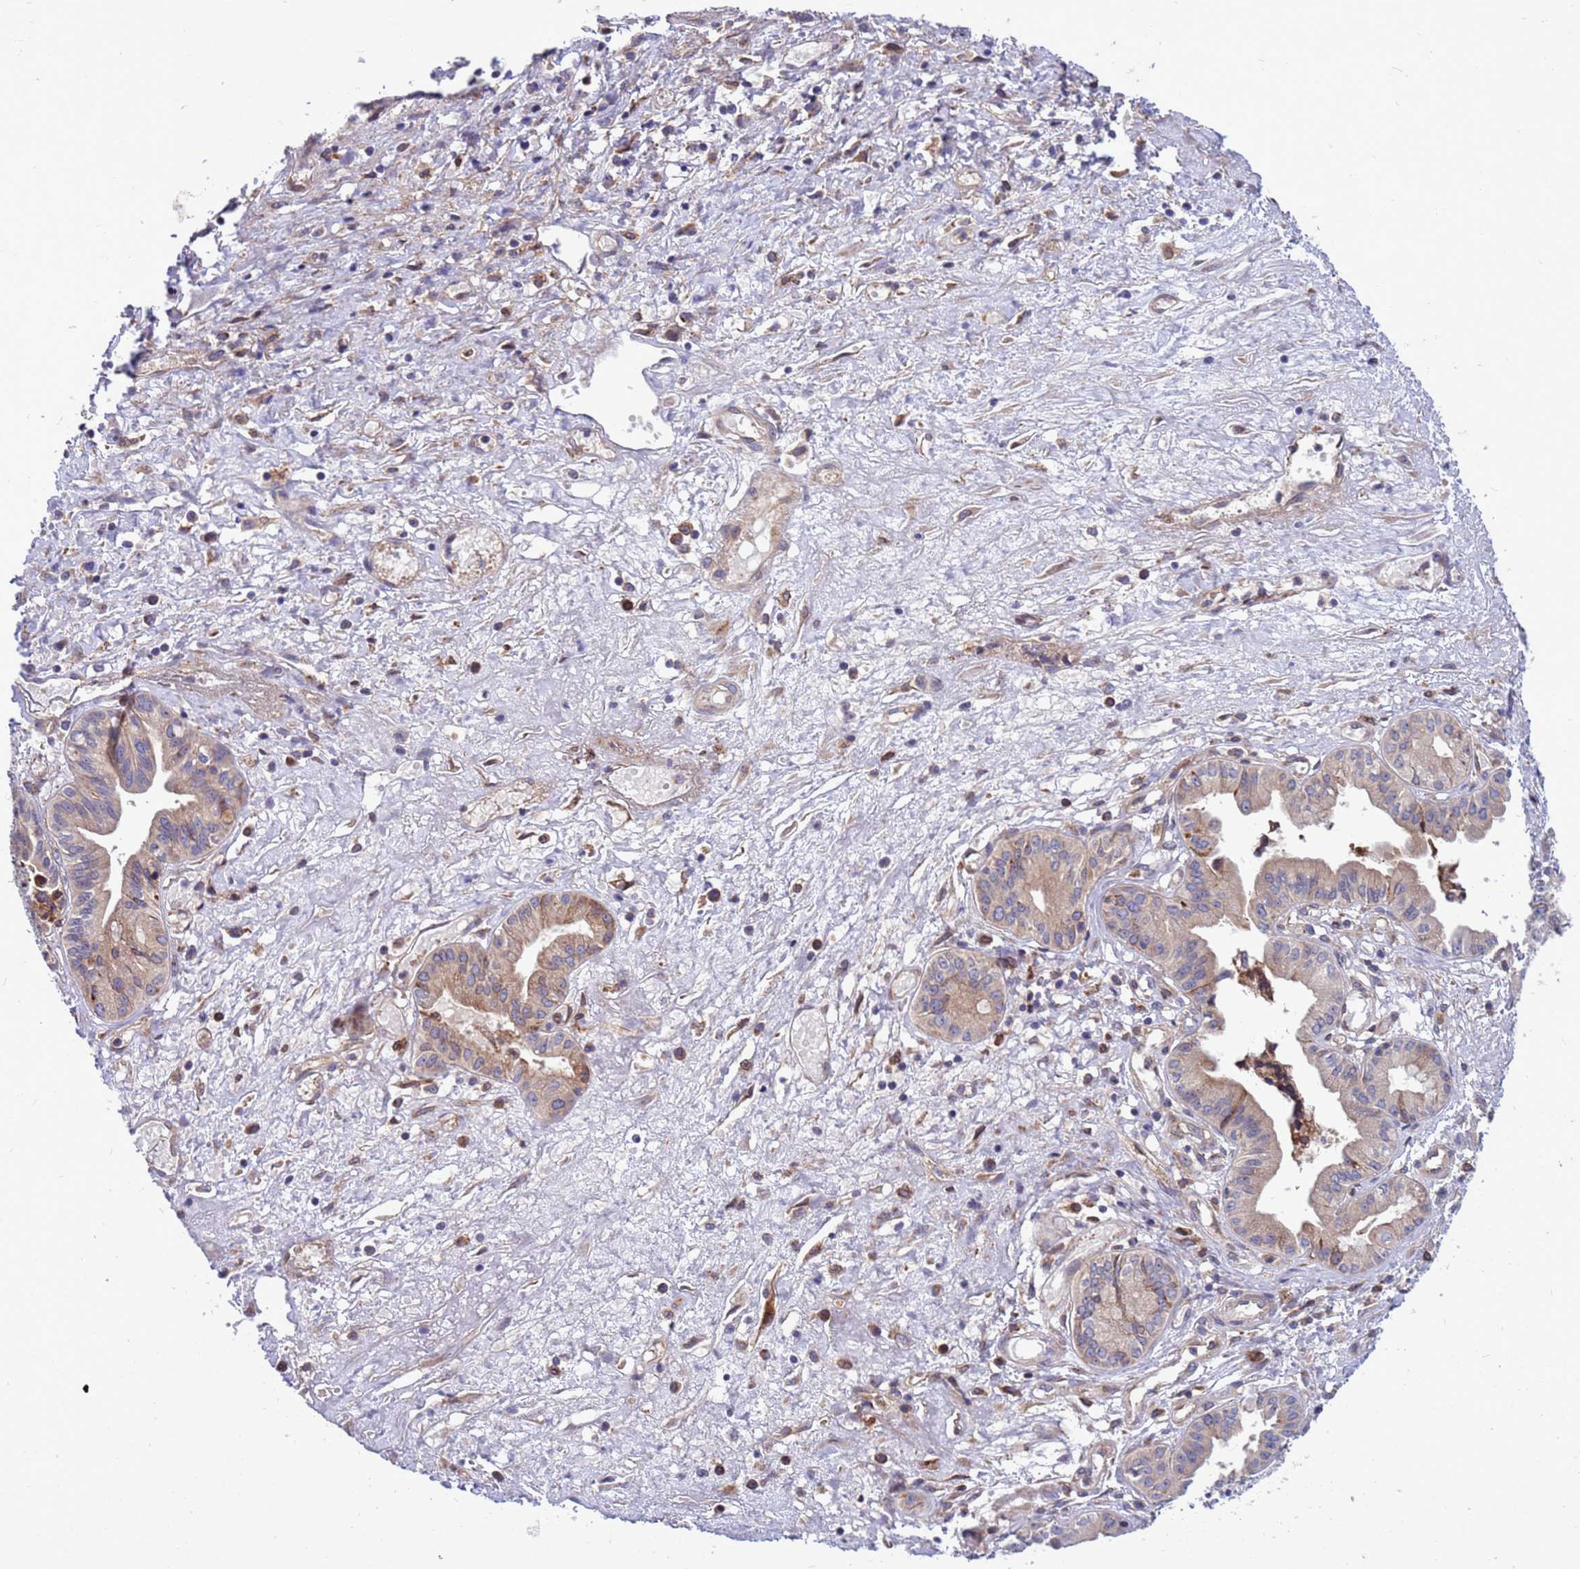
{"staining": {"intensity": "weak", "quantity": "<25%", "location": "cytoplasmic/membranous"}, "tissue": "pancreatic cancer", "cell_type": "Tumor cells", "image_type": "cancer", "snomed": [{"axis": "morphology", "description": "Adenocarcinoma, NOS"}, {"axis": "topography", "description": "Pancreas"}], "caption": "DAB (3,3'-diaminobenzidine) immunohistochemical staining of pancreatic cancer reveals no significant staining in tumor cells. The staining is performed using DAB (3,3'-diaminobenzidine) brown chromogen with nuclei counter-stained in using hematoxylin.", "gene": "RAPGEF4", "patient": {"sex": "female", "age": 50}}